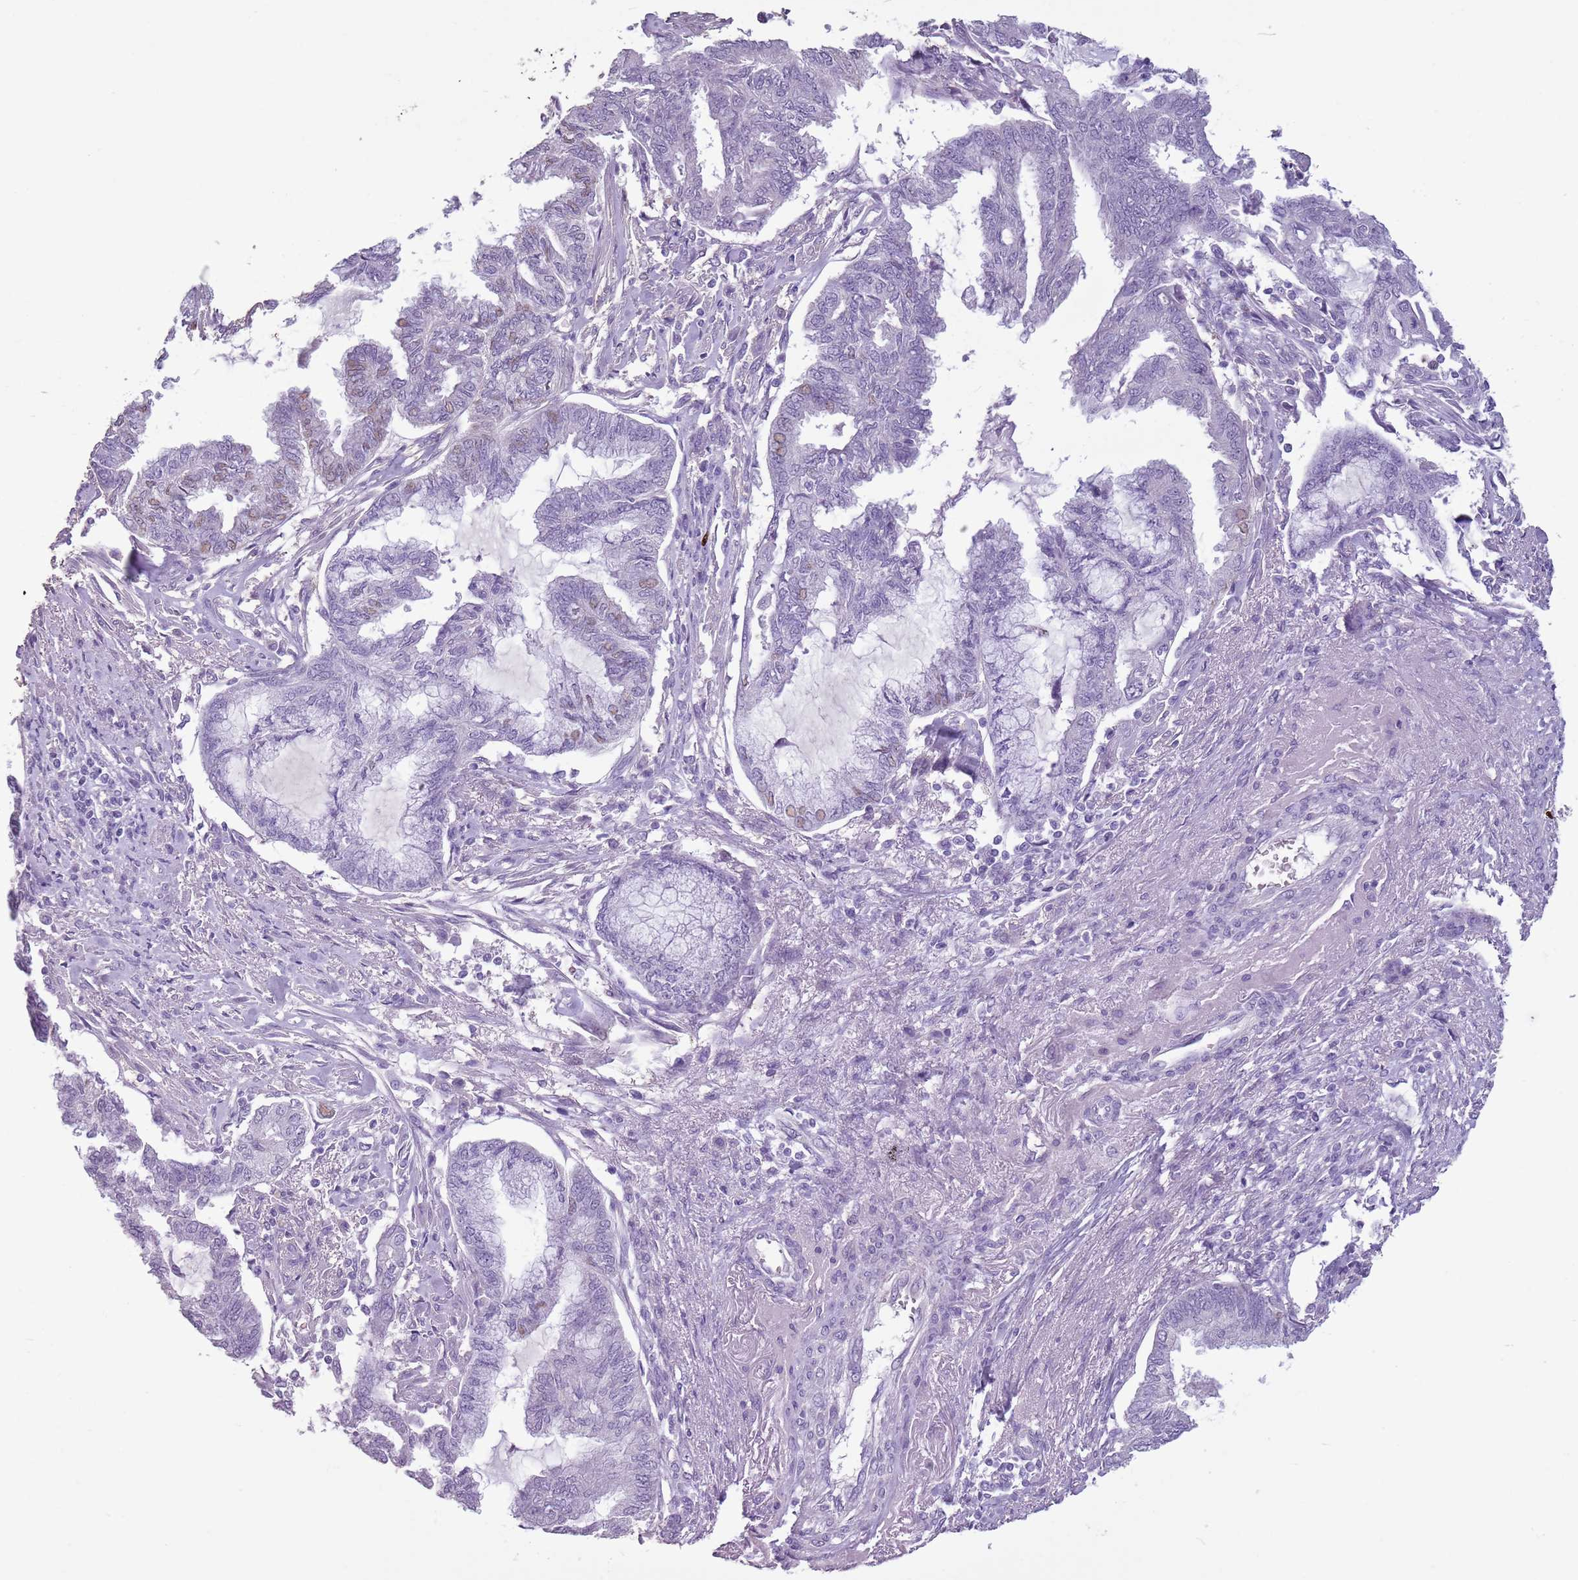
{"staining": {"intensity": "negative", "quantity": "none", "location": "none"}, "tissue": "endometrial cancer", "cell_type": "Tumor cells", "image_type": "cancer", "snomed": [{"axis": "morphology", "description": "Adenocarcinoma, NOS"}, {"axis": "topography", "description": "Endometrium"}], "caption": "Immunohistochemistry (IHC) of endometrial cancer (adenocarcinoma) shows no expression in tumor cells. The staining was performed using DAB to visualize the protein expression in brown, while the nuclei were stained in blue with hematoxylin (Magnification: 20x).", "gene": "CELF6", "patient": {"sex": "female", "age": 86}}